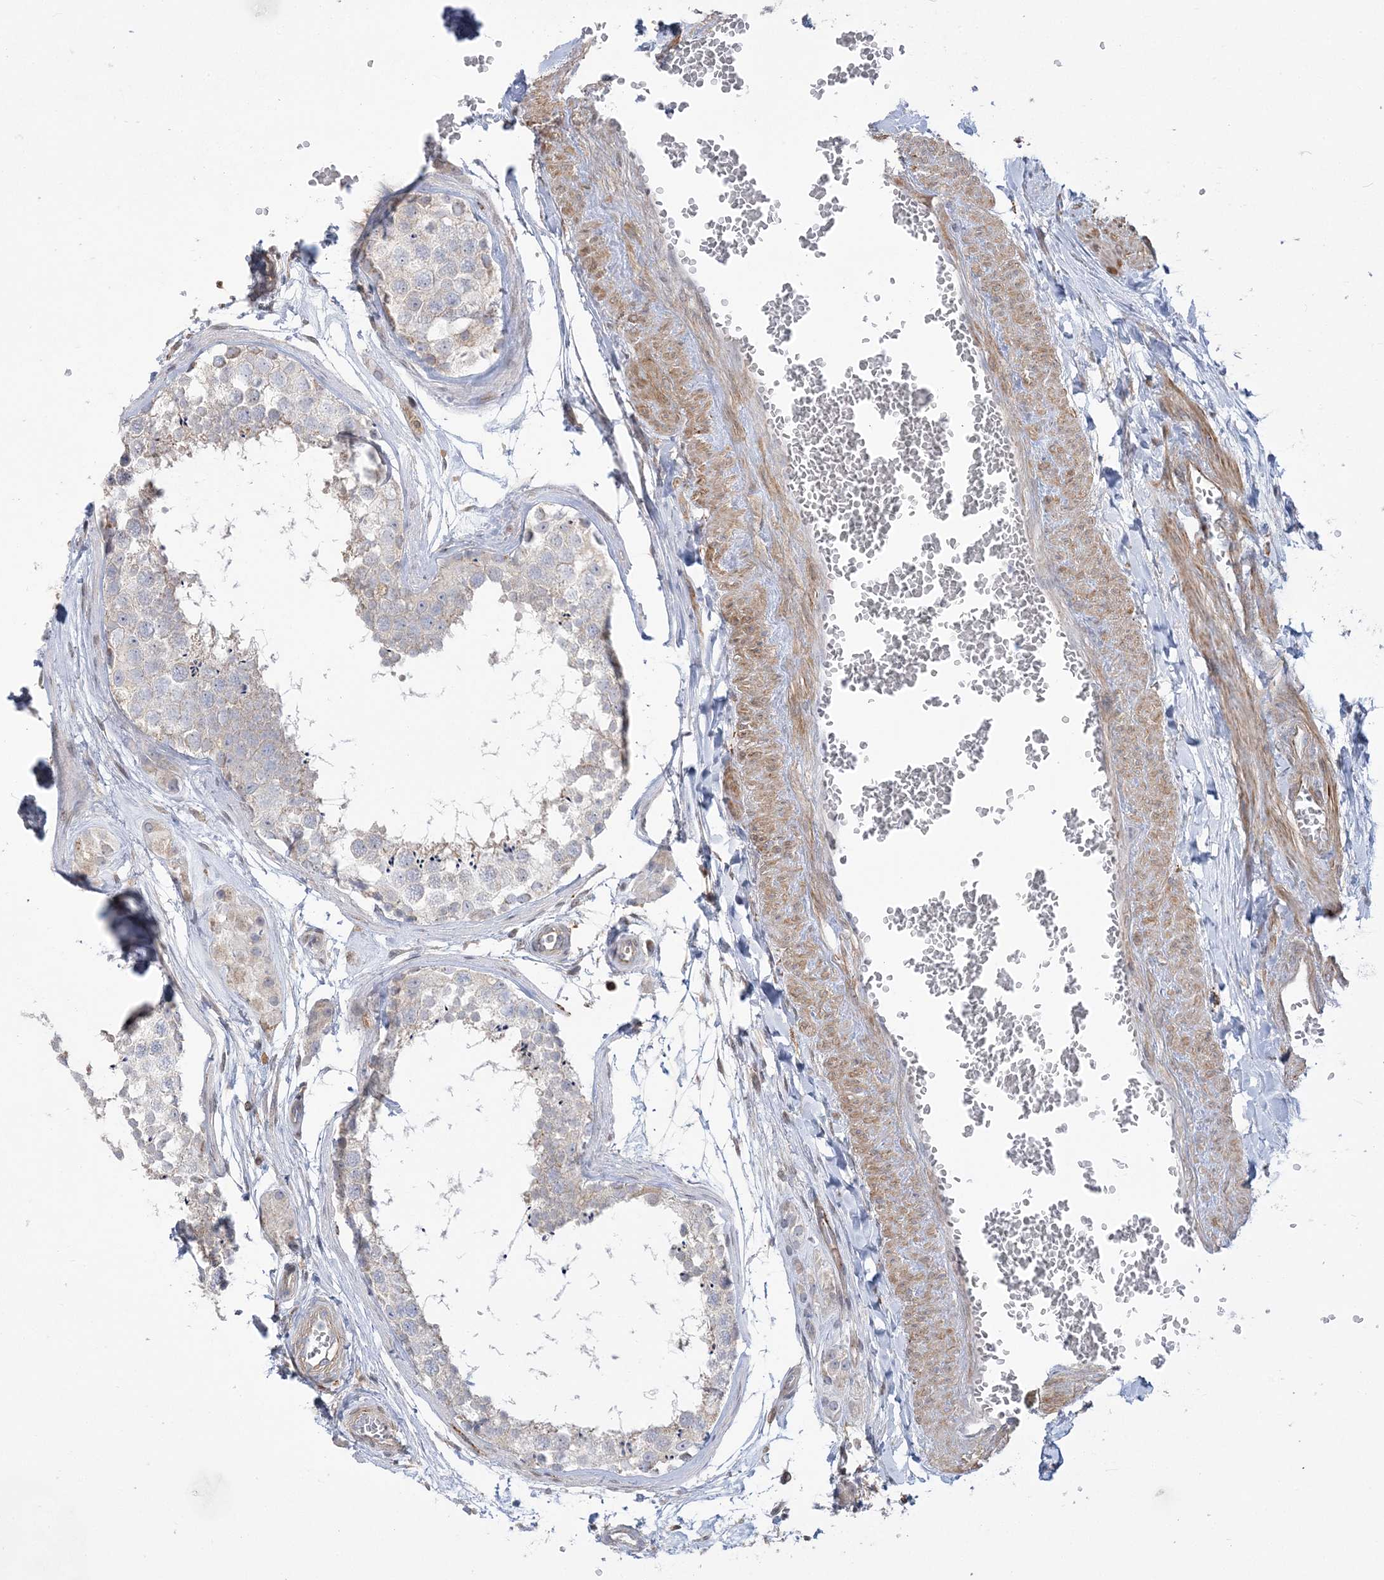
{"staining": {"intensity": "weak", "quantity": "<25%", "location": "cytoplasmic/membranous"}, "tissue": "testis", "cell_type": "Cells in seminiferous ducts", "image_type": "normal", "snomed": [{"axis": "morphology", "description": "Normal tissue, NOS"}, {"axis": "topography", "description": "Testis"}], "caption": "Cells in seminiferous ducts are negative for protein expression in unremarkable human testis. (Brightfield microscopy of DAB immunohistochemistry at high magnification).", "gene": "HAAO", "patient": {"sex": "male", "age": 56}}